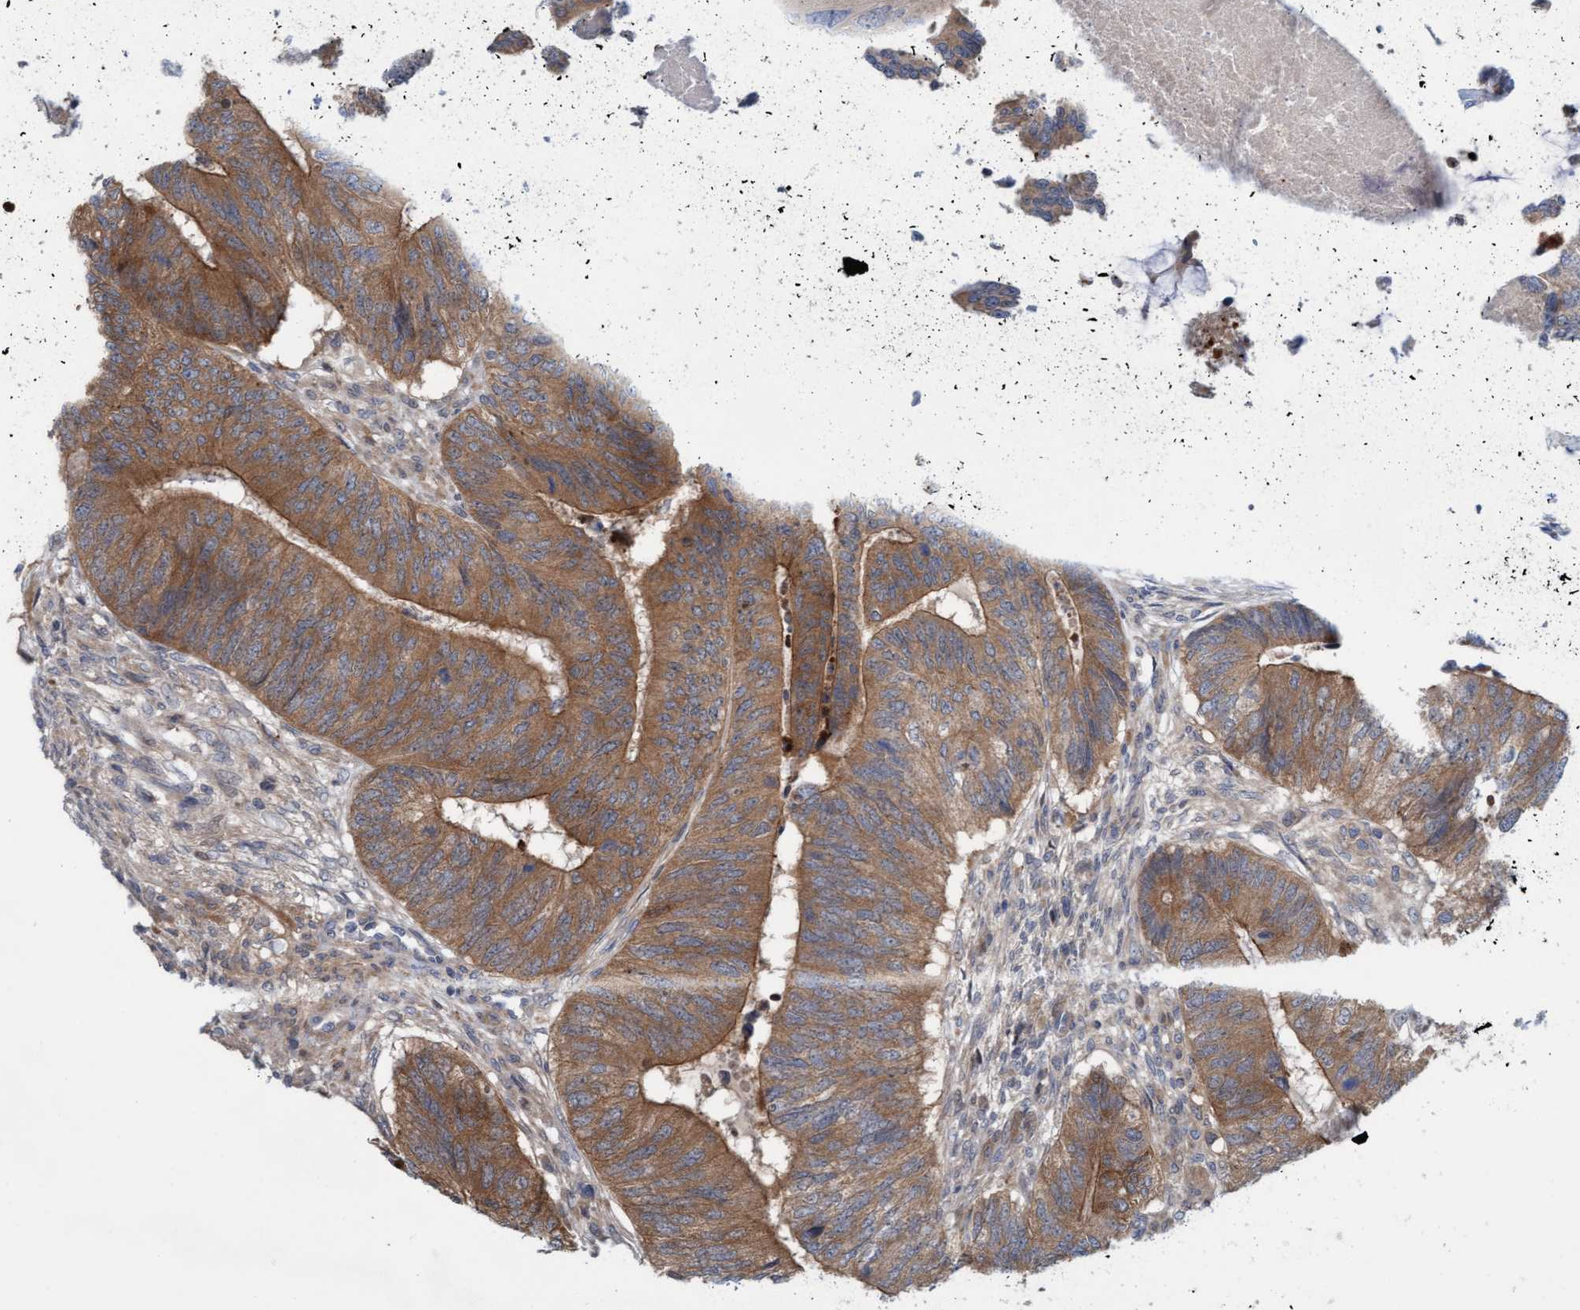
{"staining": {"intensity": "moderate", "quantity": ">75%", "location": "cytoplasmic/membranous"}, "tissue": "colorectal cancer", "cell_type": "Tumor cells", "image_type": "cancer", "snomed": [{"axis": "morphology", "description": "Adenocarcinoma, NOS"}, {"axis": "topography", "description": "Colon"}], "caption": "Human colorectal cancer stained with a brown dye exhibits moderate cytoplasmic/membranous positive positivity in about >75% of tumor cells.", "gene": "KLHL25", "patient": {"sex": "female", "age": 67}}